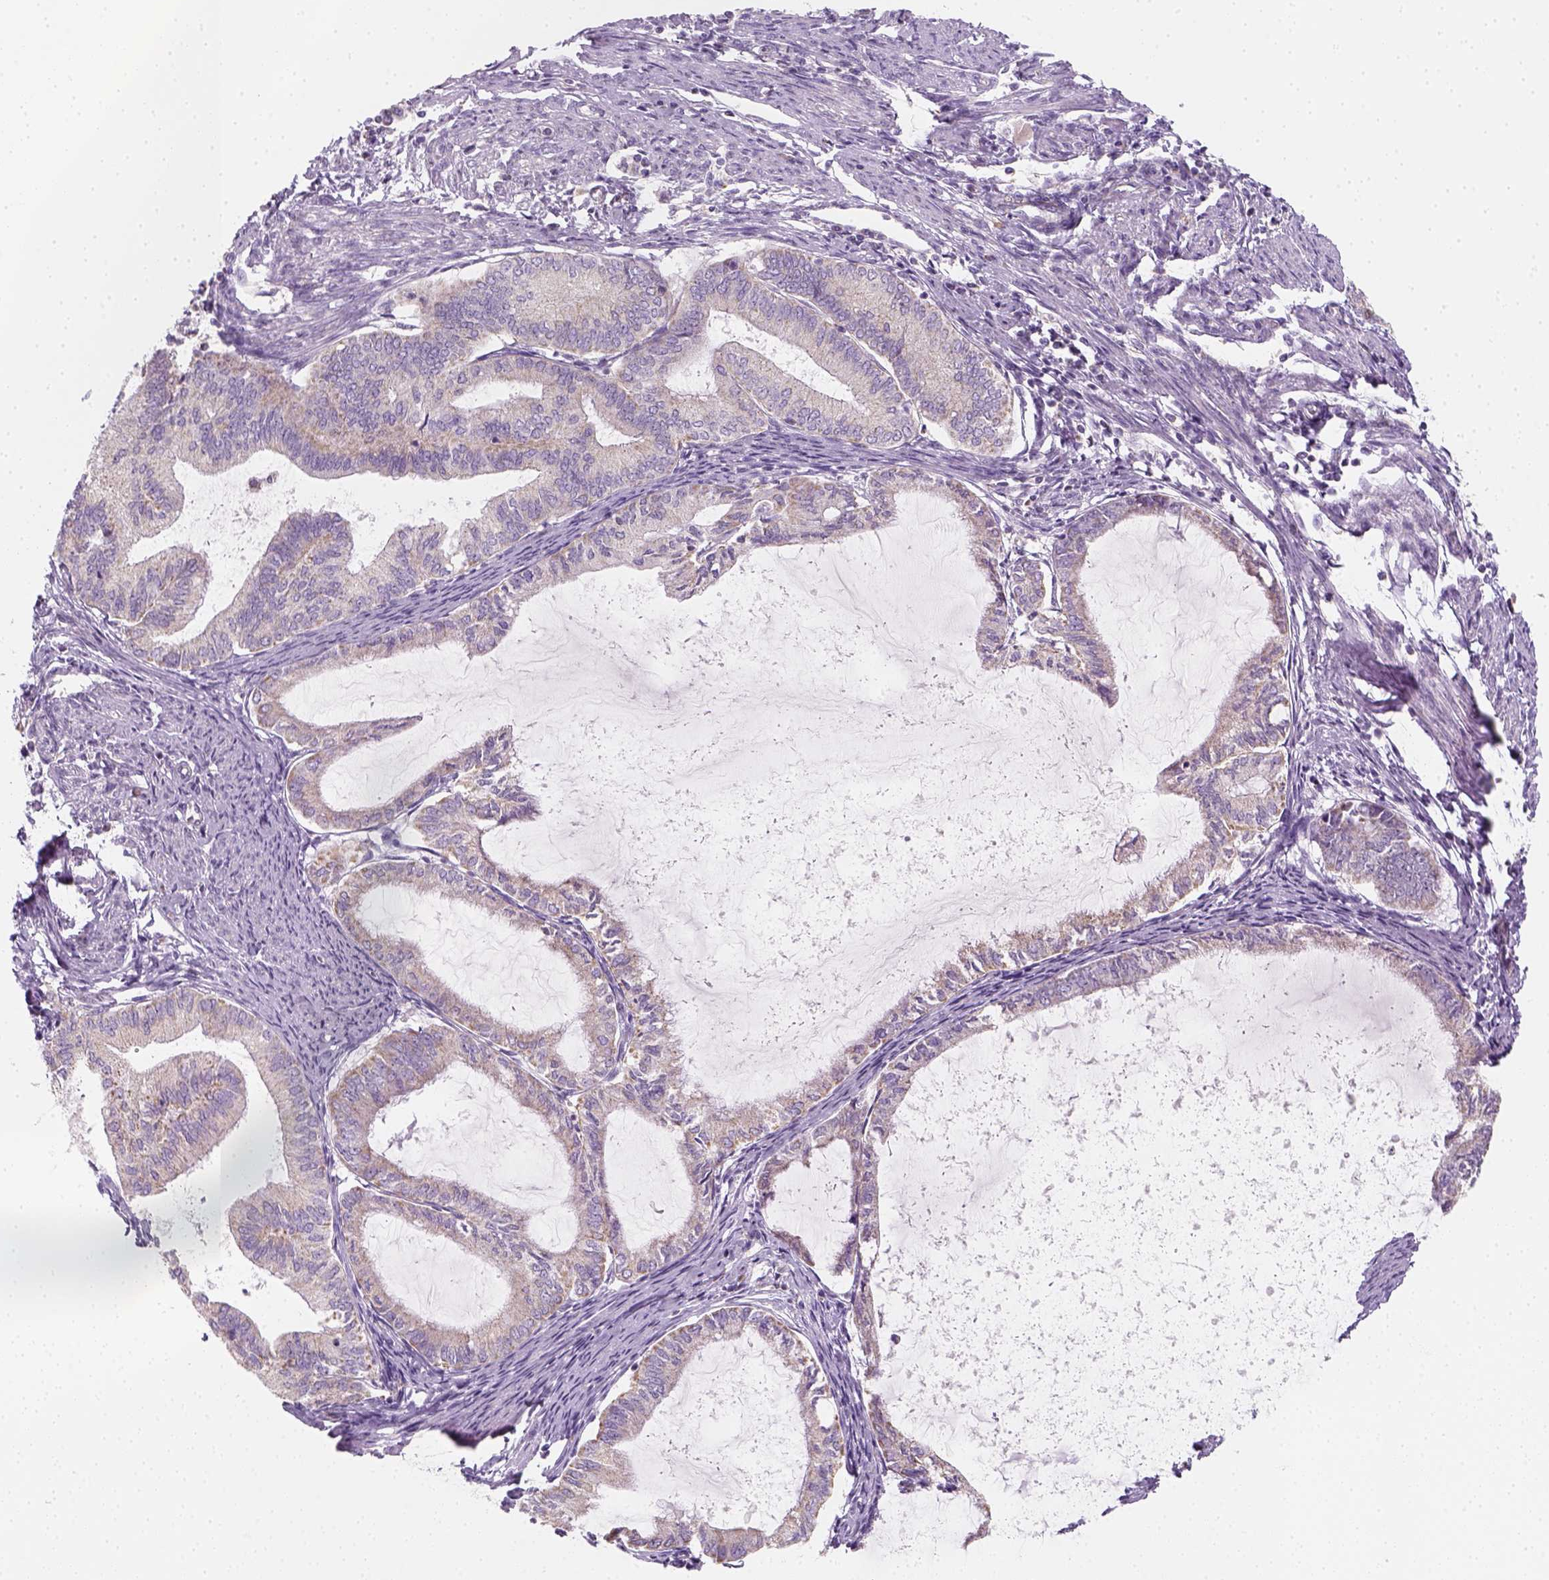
{"staining": {"intensity": "negative", "quantity": "none", "location": "none"}, "tissue": "endometrial cancer", "cell_type": "Tumor cells", "image_type": "cancer", "snomed": [{"axis": "morphology", "description": "Adenocarcinoma, NOS"}, {"axis": "topography", "description": "Endometrium"}], "caption": "The histopathology image reveals no significant positivity in tumor cells of endometrial cancer (adenocarcinoma). (DAB (3,3'-diaminobenzidine) IHC with hematoxylin counter stain).", "gene": "AWAT2", "patient": {"sex": "female", "age": 86}}